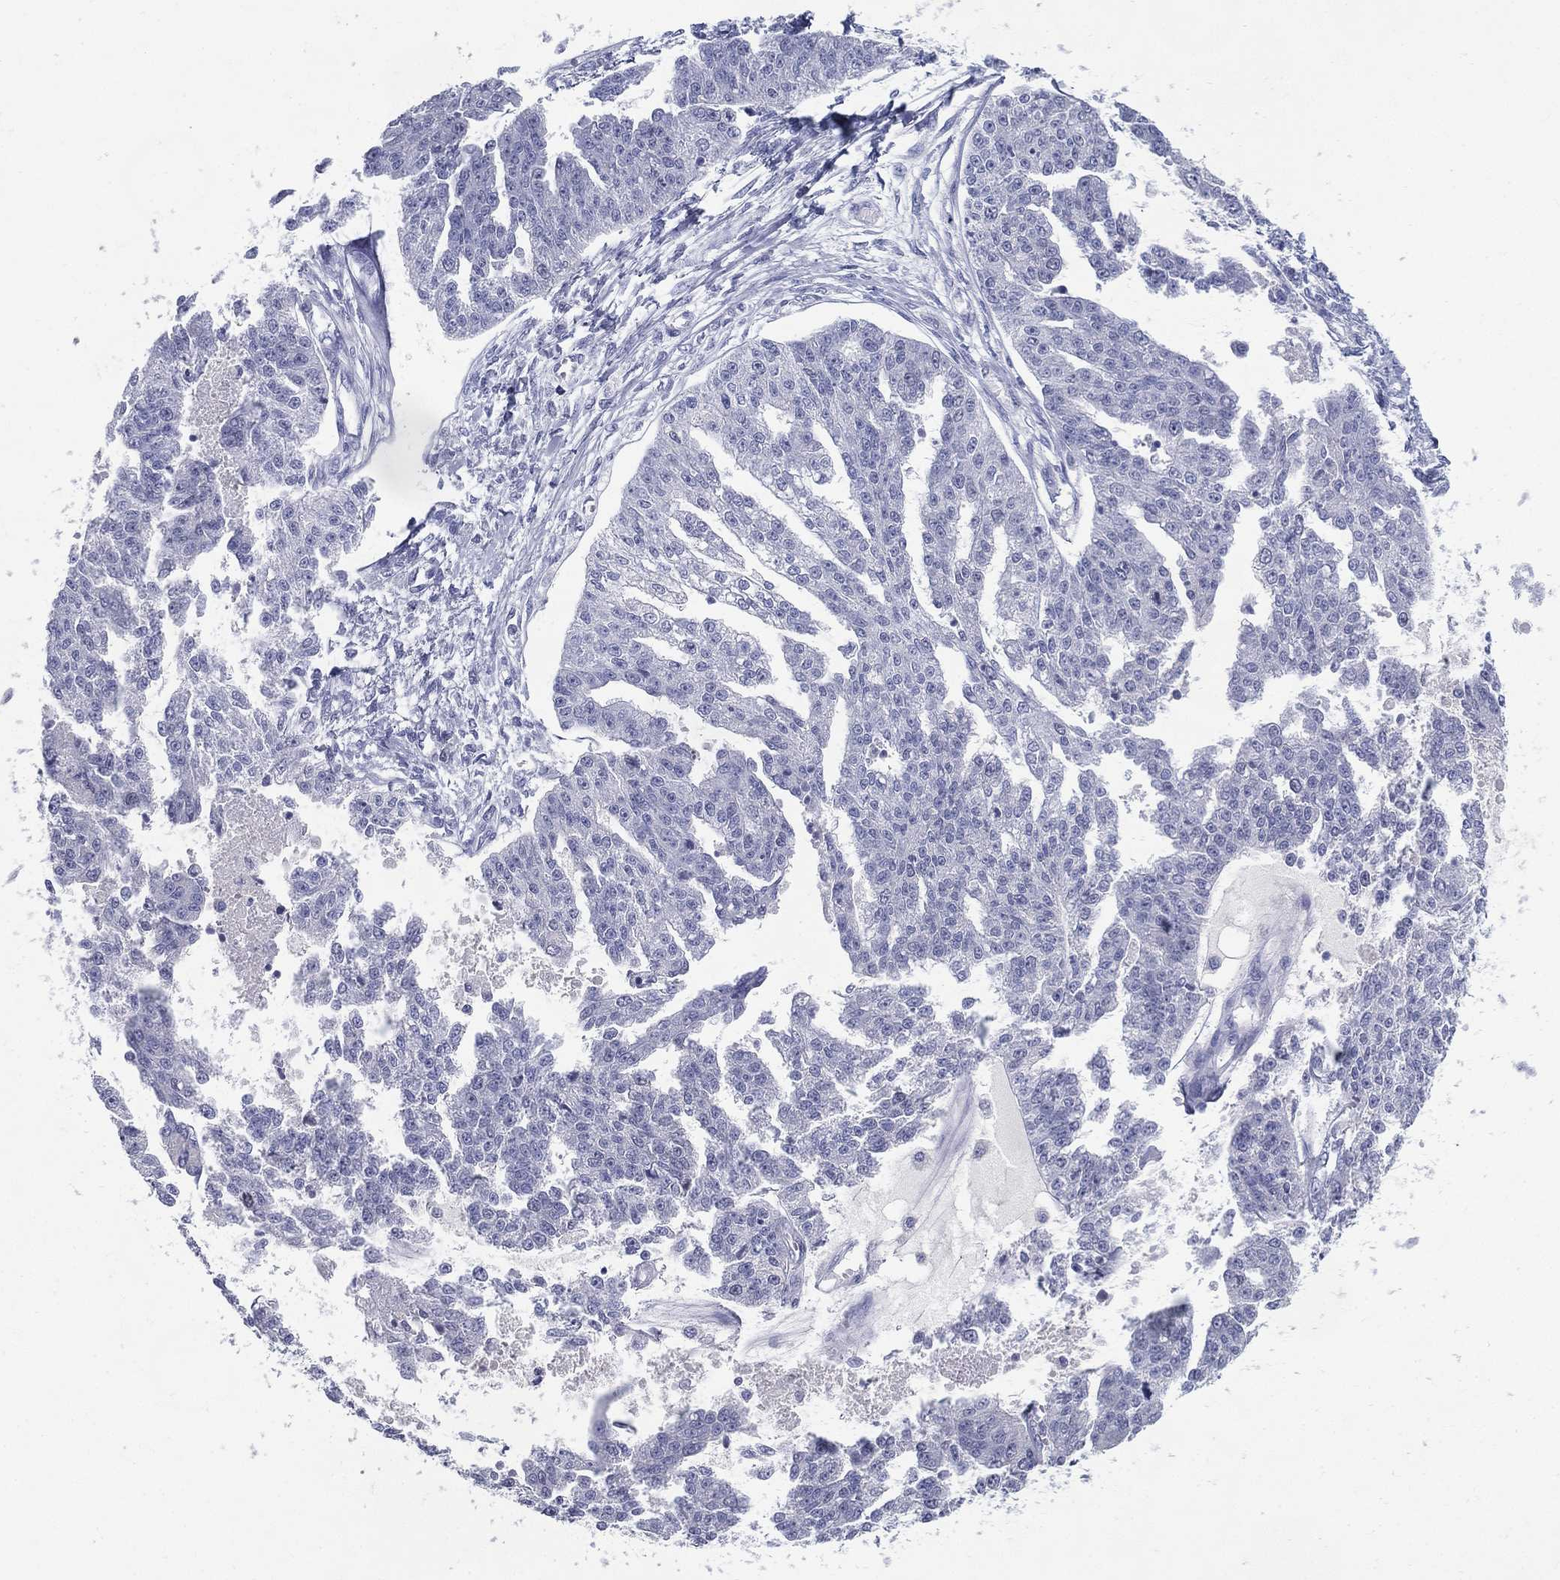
{"staining": {"intensity": "negative", "quantity": "none", "location": "none"}, "tissue": "ovarian cancer", "cell_type": "Tumor cells", "image_type": "cancer", "snomed": [{"axis": "morphology", "description": "Cystadenocarcinoma, serous, NOS"}, {"axis": "topography", "description": "Ovary"}], "caption": "Human ovarian serous cystadenocarcinoma stained for a protein using immunohistochemistry (IHC) demonstrates no staining in tumor cells.", "gene": "KIF2C", "patient": {"sex": "female", "age": 58}}